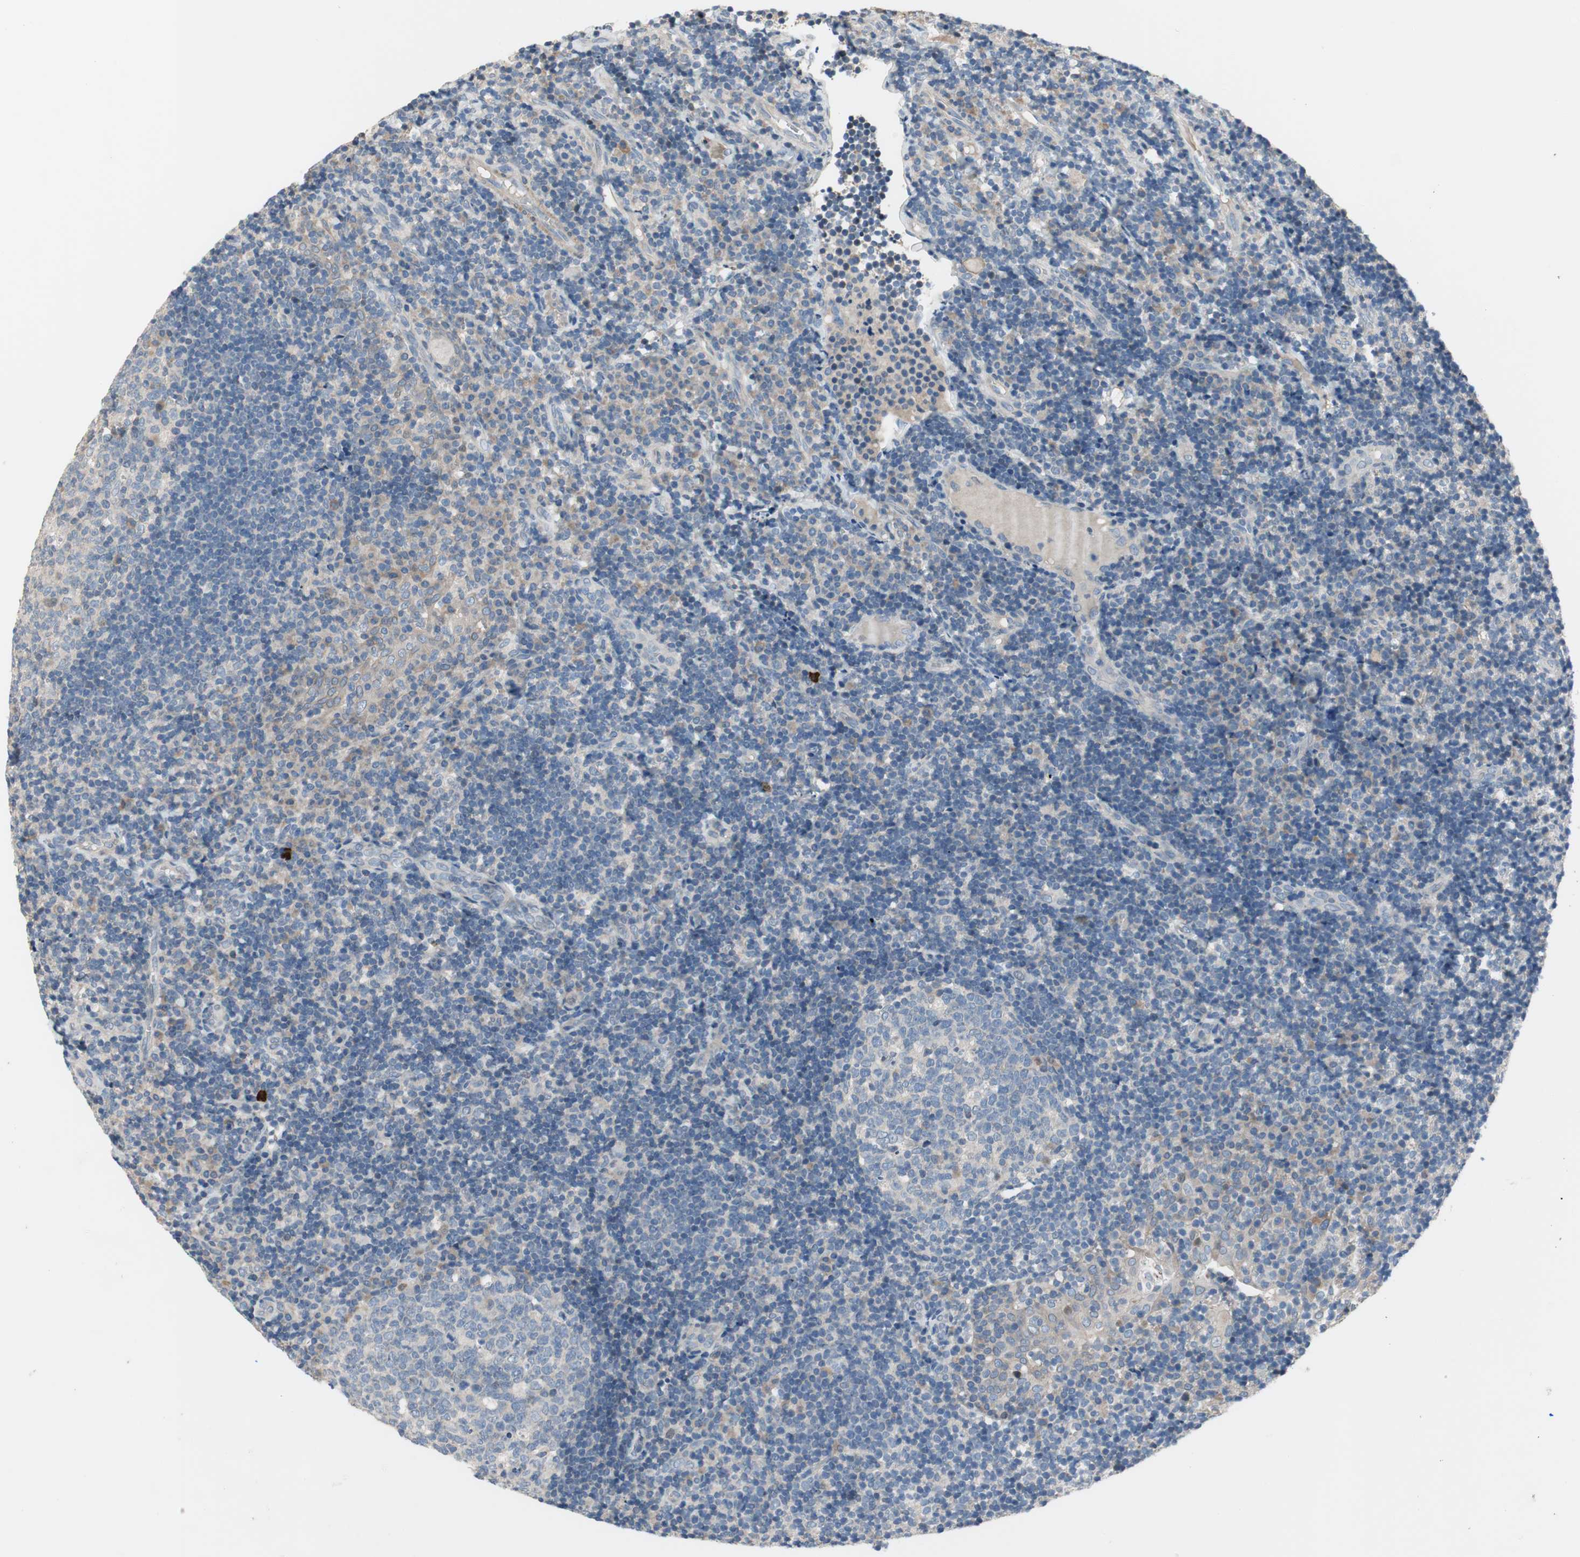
{"staining": {"intensity": "negative", "quantity": "none", "location": "none"}, "tissue": "tonsil", "cell_type": "Germinal center cells", "image_type": "normal", "snomed": [{"axis": "morphology", "description": "Normal tissue, NOS"}, {"axis": "topography", "description": "Tonsil"}], "caption": "A micrograph of tonsil stained for a protein reveals no brown staining in germinal center cells.", "gene": "TACR3", "patient": {"sex": "female", "age": 40}}